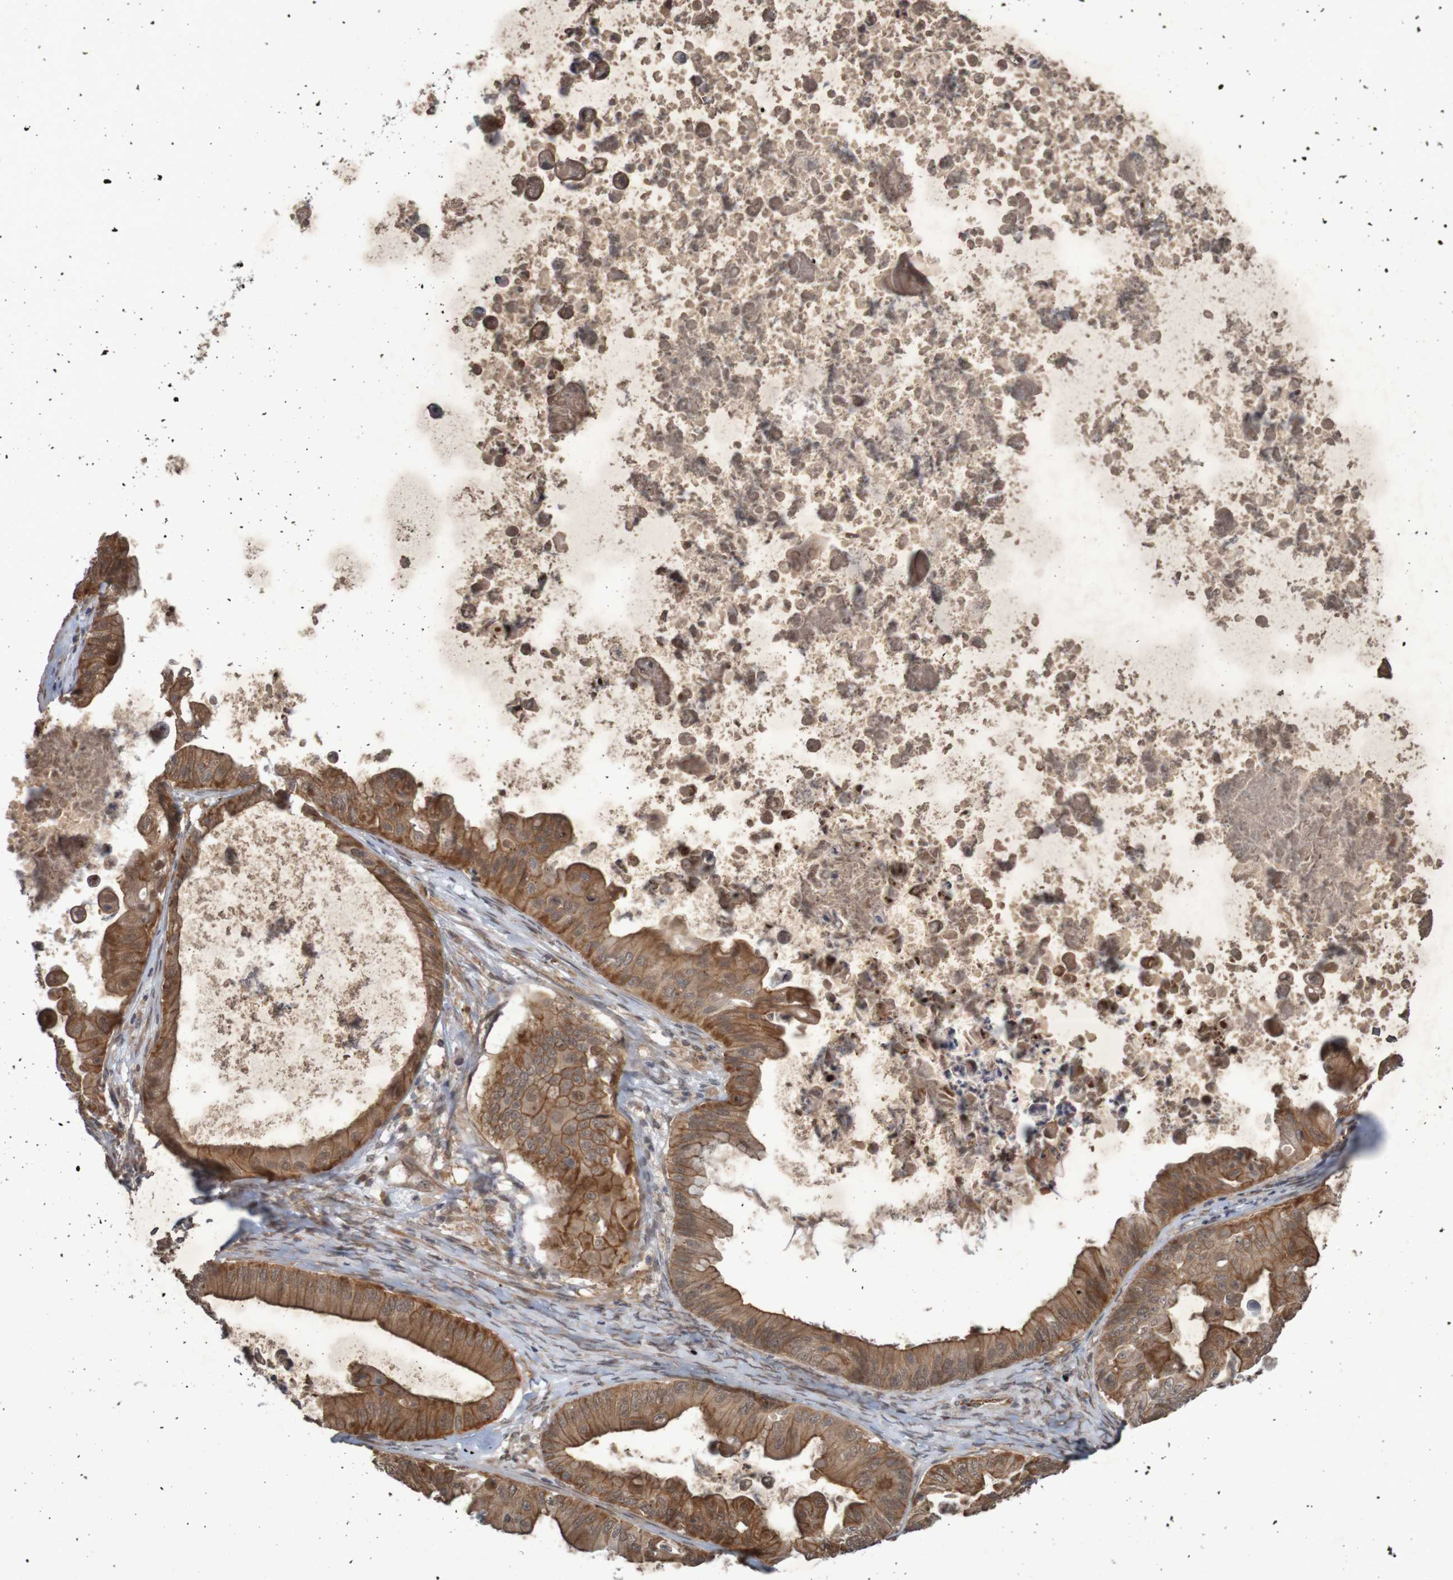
{"staining": {"intensity": "moderate", "quantity": ">75%", "location": "cytoplasmic/membranous"}, "tissue": "ovarian cancer", "cell_type": "Tumor cells", "image_type": "cancer", "snomed": [{"axis": "morphology", "description": "Cystadenocarcinoma, mucinous, NOS"}, {"axis": "topography", "description": "Ovary"}], "caption": "Ovarian cancer stained with immunohistochemistry (IHC) exhibits moderate cytoplasmic/membranous staining in about >75% of tumor cells. The staining was performed using DAB, with brown indicating positive protein expression. Nuclei are stained blue with hematoxylin.", "gene": "ARHGEF11", "patient": {"sex": "female", "age": 37}}